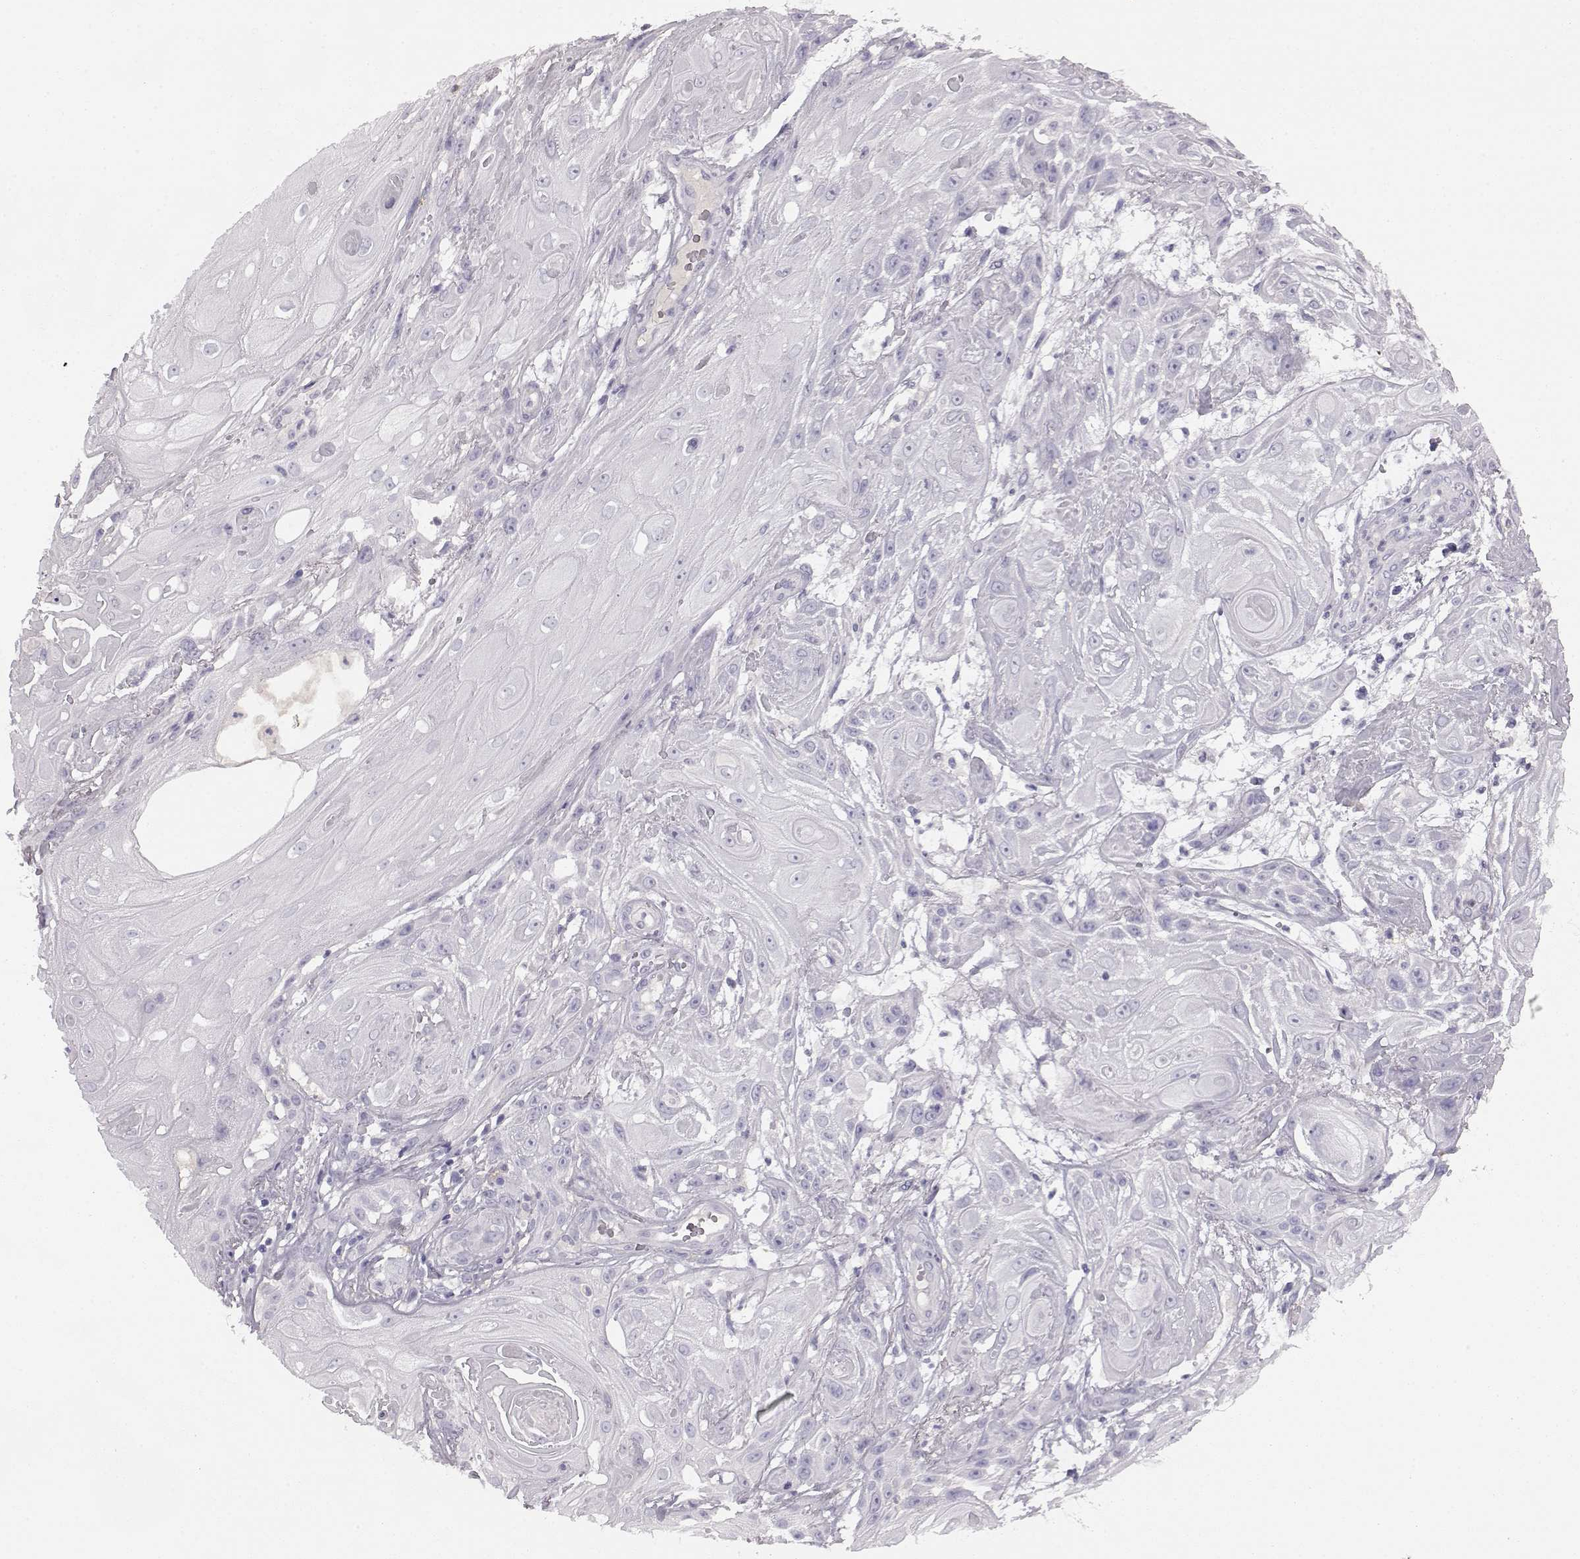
{"staining": {"intensity": "negative", "quantity": "none", "location": "none"}, "tissue": "skin cancer", "cell_type": "Tumor cells", "image_type": "cancer", "snomed": [{"axis": "morphology", "description": "Squamous cell carcinoma, NOS"}, {"axis": "topography", "description": "Skin"}], "caption": "Photomicrograph shows no significant protein expression in tumor cells of squamous cell carcinoma (skin).", "gene": "KRT85", "patient": {"sex": "male", "age": 62}}